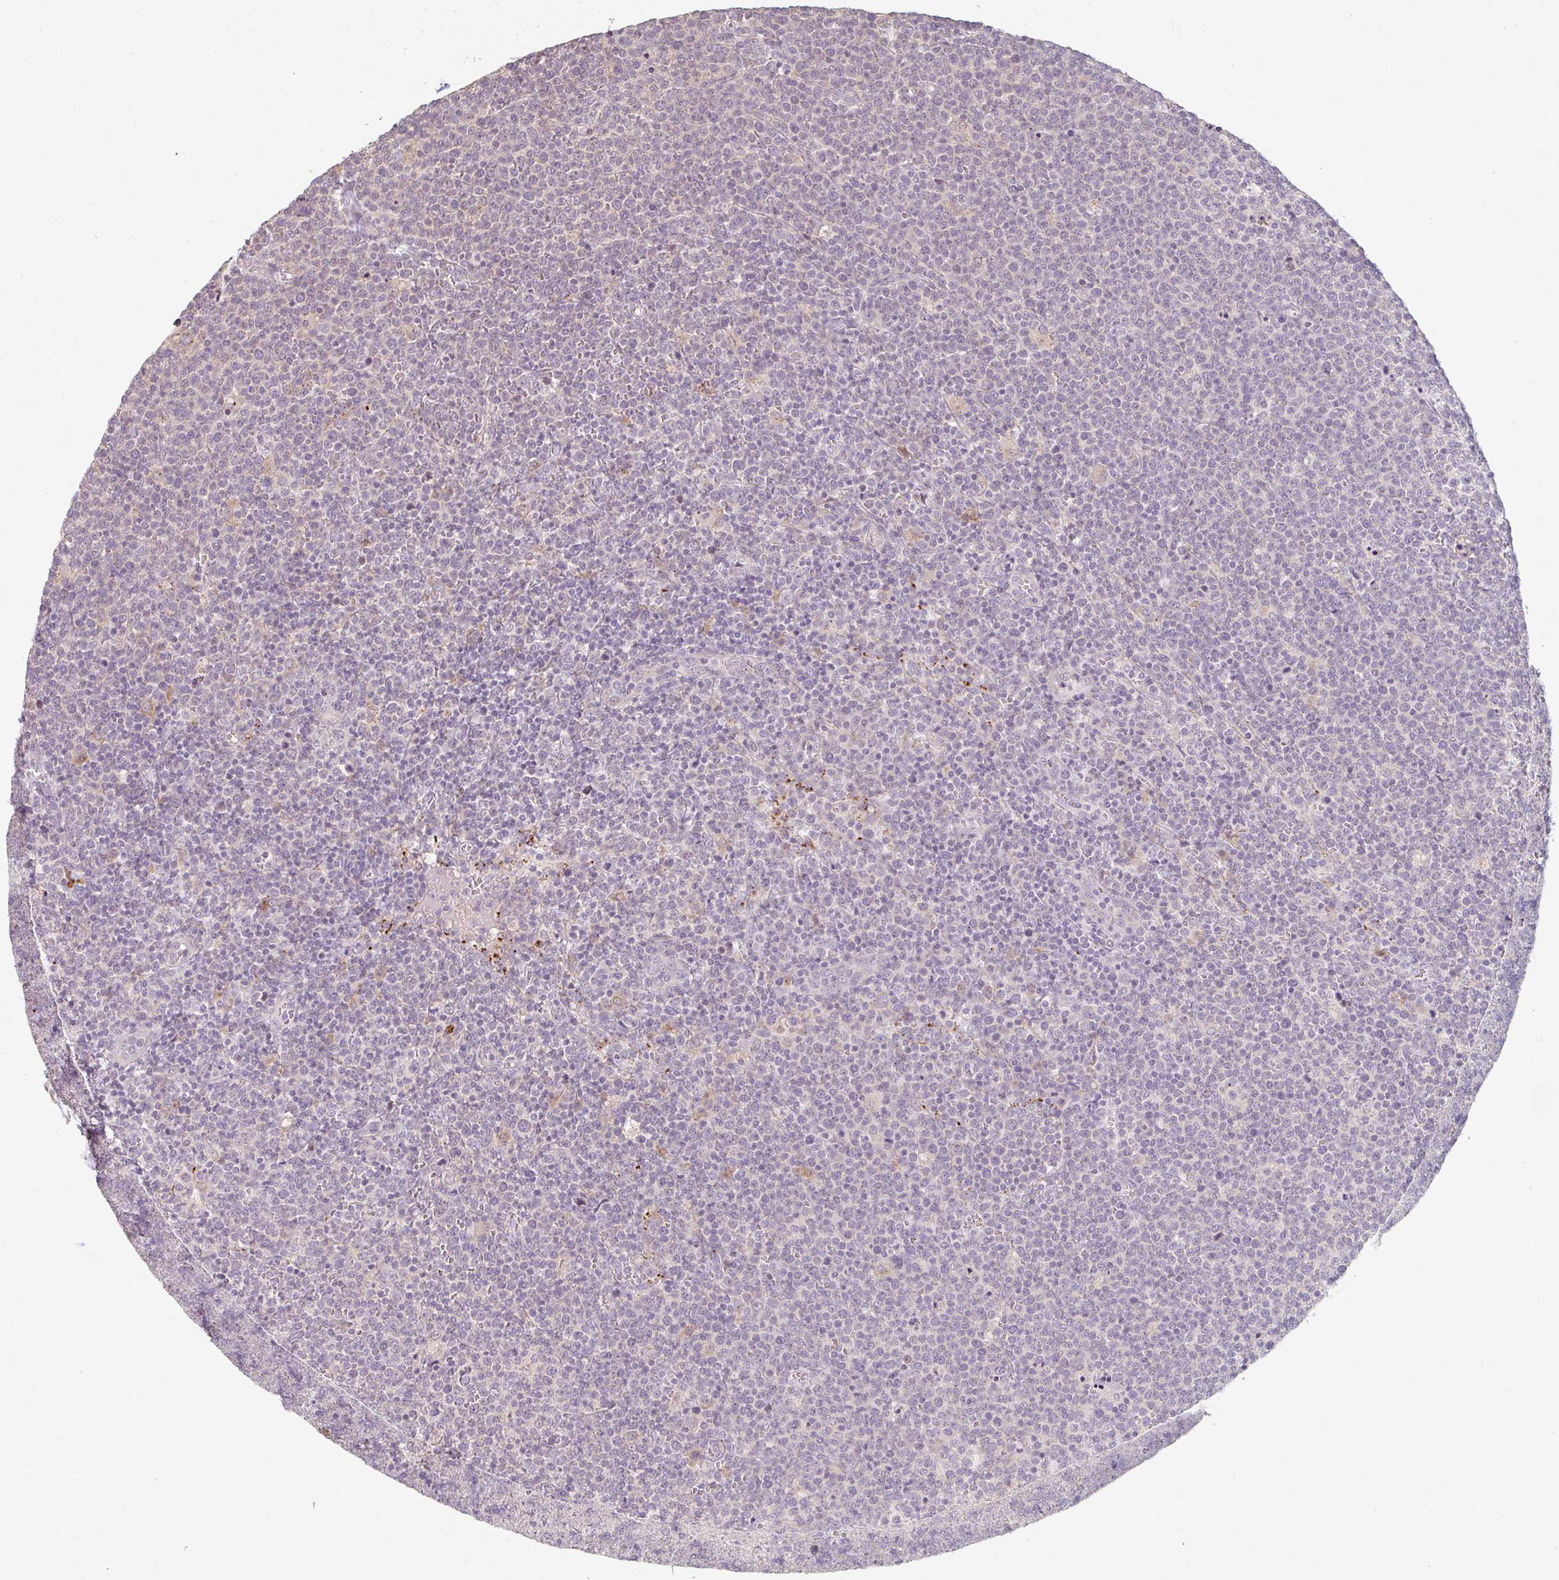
{"staining": {"intensity": "negative", "quantity": "none", "location": "none"}, "tissue": "lymphoma", "cell_type": "Tumor cells", "image_type": "cancer", "snomed": [{"axis": "morphology", "description": "Malignant lymphoma, non-Hodgkin's type, High grade"}, {"axis": "topography", "description": "Lymph node"}], "caption": "Micrograph shows no protein positivity in tumor cells of lymphoma tissue.", "gene": "TMEM237", "patient": {"sex": "male", "age": 61}}